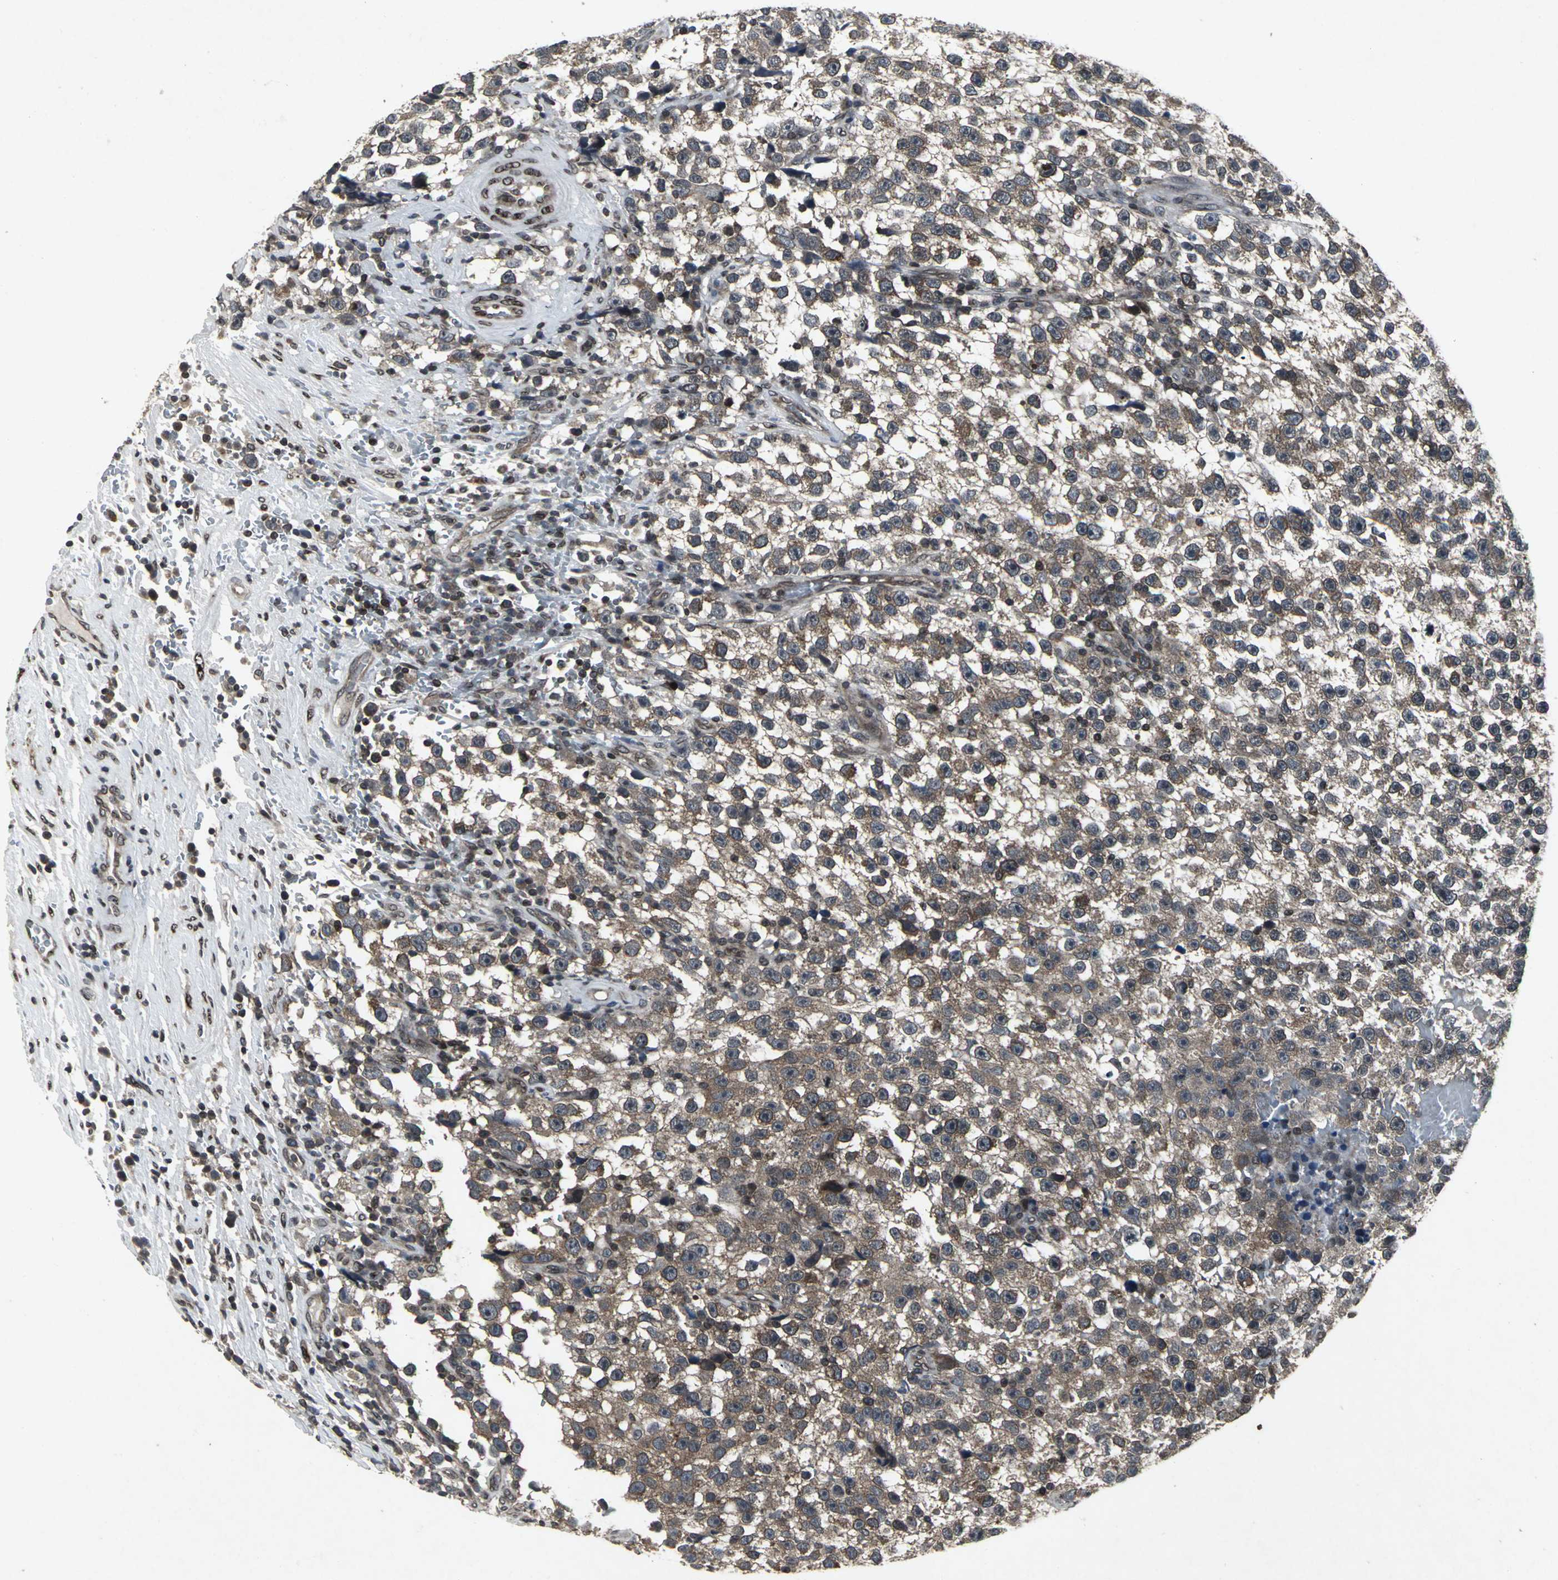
{"staining": {"intensity": "moderate", "quantity": ">75%", "location": "cytoplasmic/membranous"}, "tissue": "testis cancer", "cell_type": "Tumor cells", "image_type": "cancer", "snomed": [{"axis": "morphology", "description": "Seminoma, NOS"}, {"axis": "topography", "description": "Testis"}], "caption": "DAB immunohistochemical staining of testis cancer (seminoma) demonstrates moderate cytoplasmic/membranous protein positivity in approximately >75% of tumor cells. (Brightfield microscopy of DAB IHC at high magnification).", "gene": "SH2B3", "patient": {"sex": "male", "age": 33}}